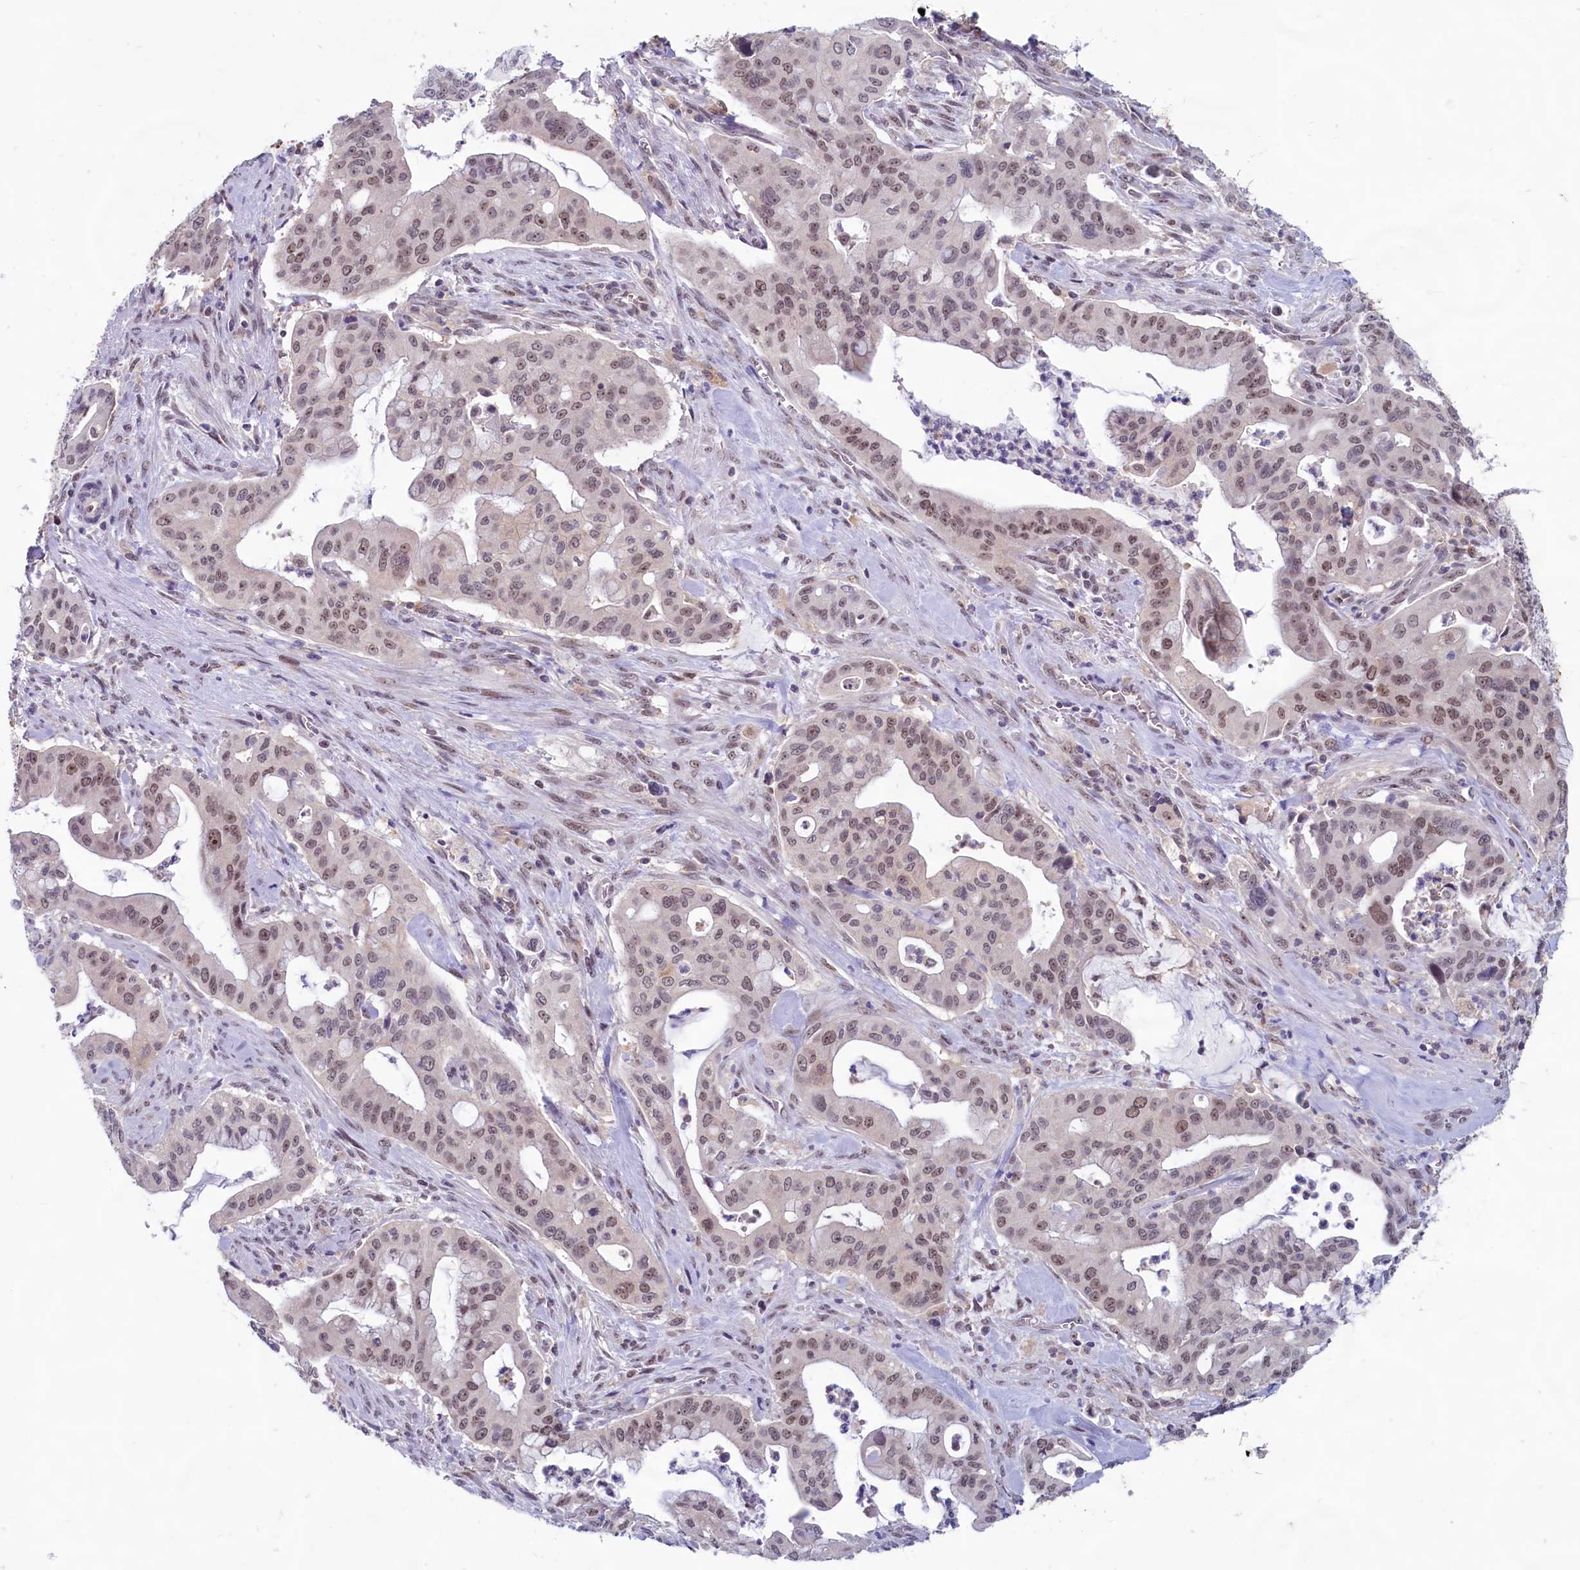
{"staining": {"intensity": "weak", "quantity": "25%-75%", "location": "nuclear"}, "tissue": "pancreatic cancer", "cell_type": "Tumor cells", "image_type": "cancer", "snomed": [{"axis": "morphology", "description": "Adenocarcinoma, NOS"}, {"axis": "topography", "description": "Pancreas"}], "caption": "Human pancreatic cancer stained for a protein (brown) shows weak nuclear positive positivity in approximately 25%-75% of tumor cells.", "gene": "C1D", "patient": {"sex": "male", "age": 46}}